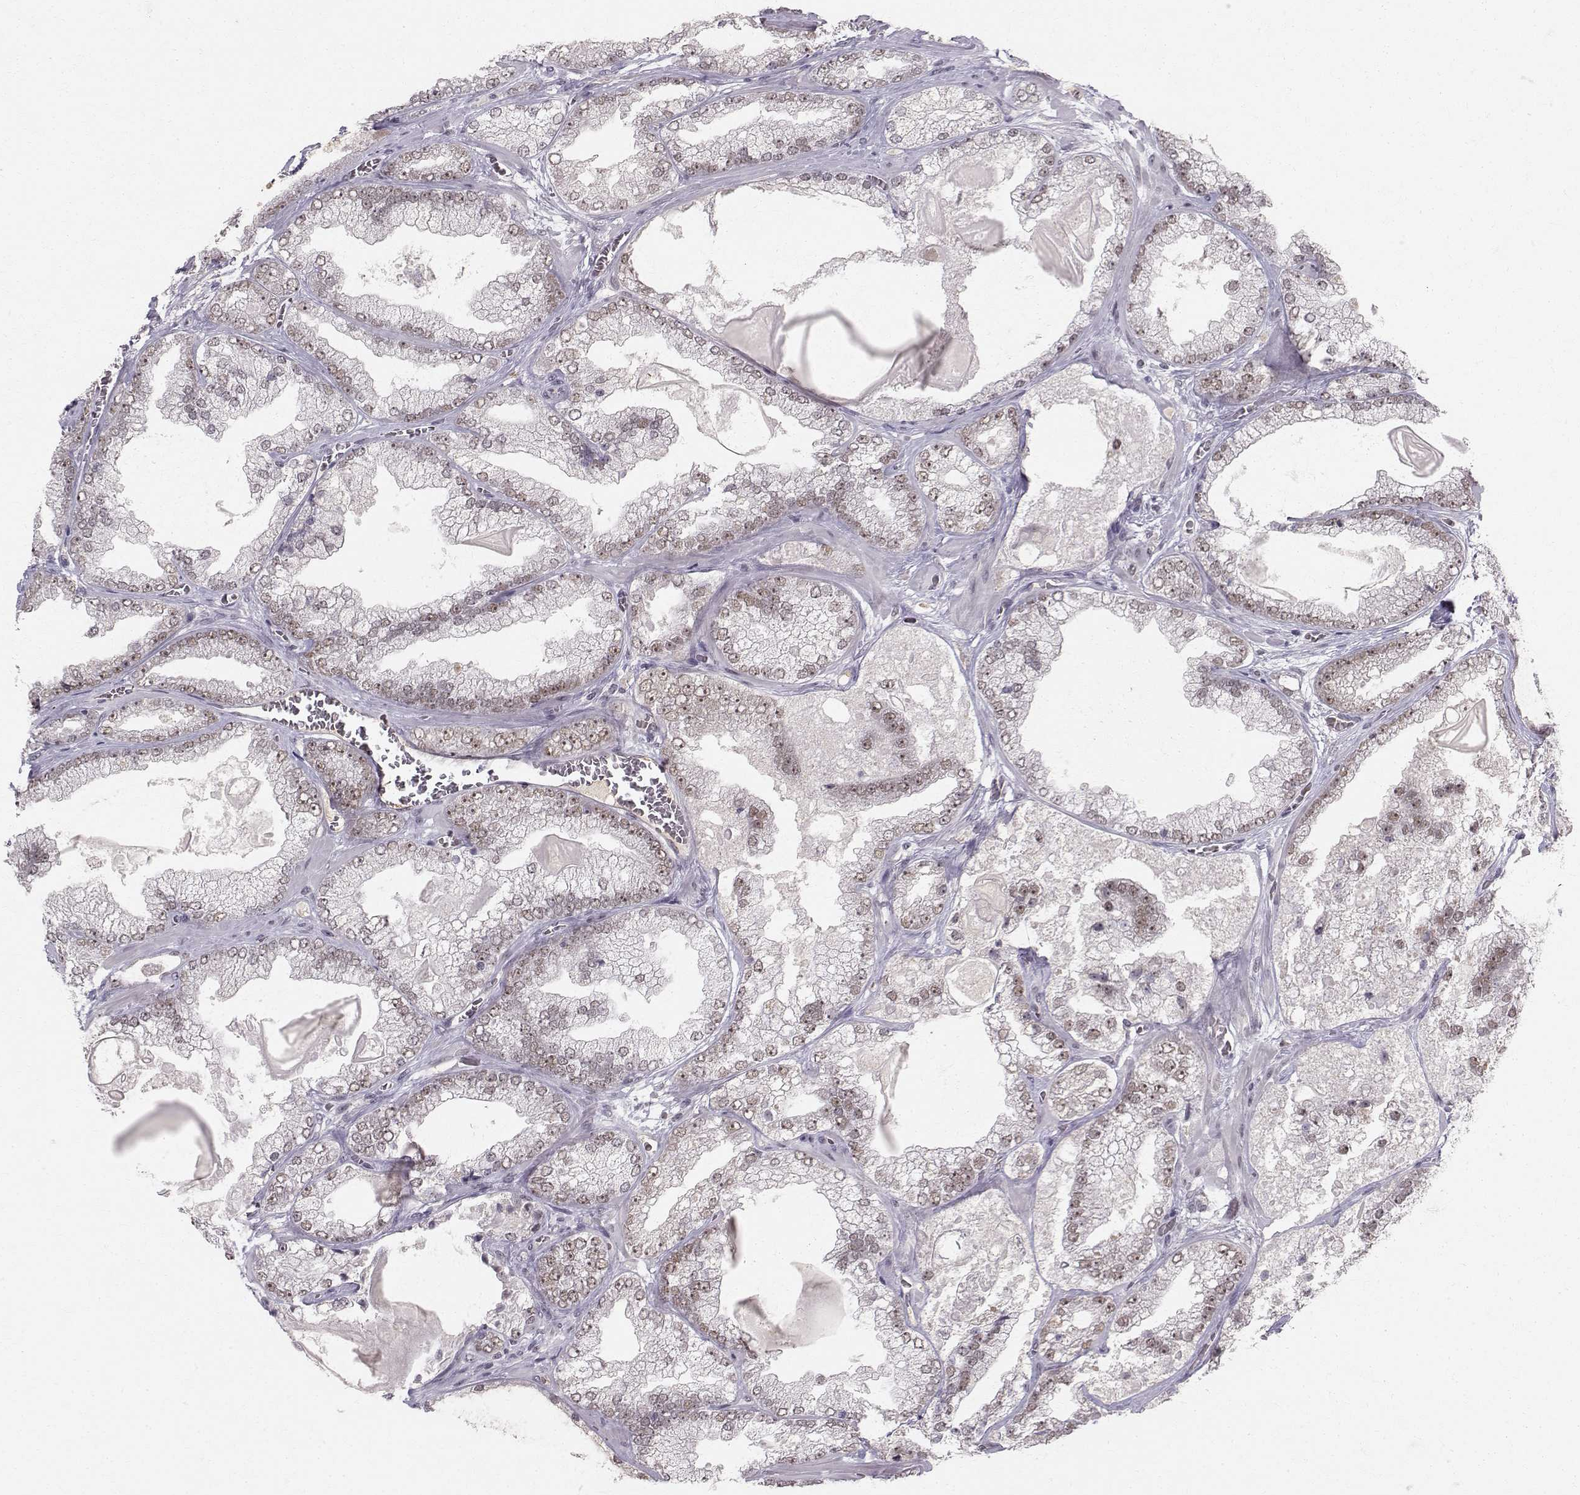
{"staining": {"intensity": "weak", "quantity": "<25%", "location": "nuclear"}, "tissue": "prostate cancer", "cell_type": "Tumor cells", "image_type": "cancer", "snomed": [{"axis": "morphology", "description": "Adenocarcinoma, Low grade"}, {"axis": "topography", "description": "Prostate"}], "caption": "The image displays no significant positivity in tumor cells of prostate cancer (low-grade adenocarcinoma).", "gene": "RPP38", "patient": {"sex": "male", "age": 57}}